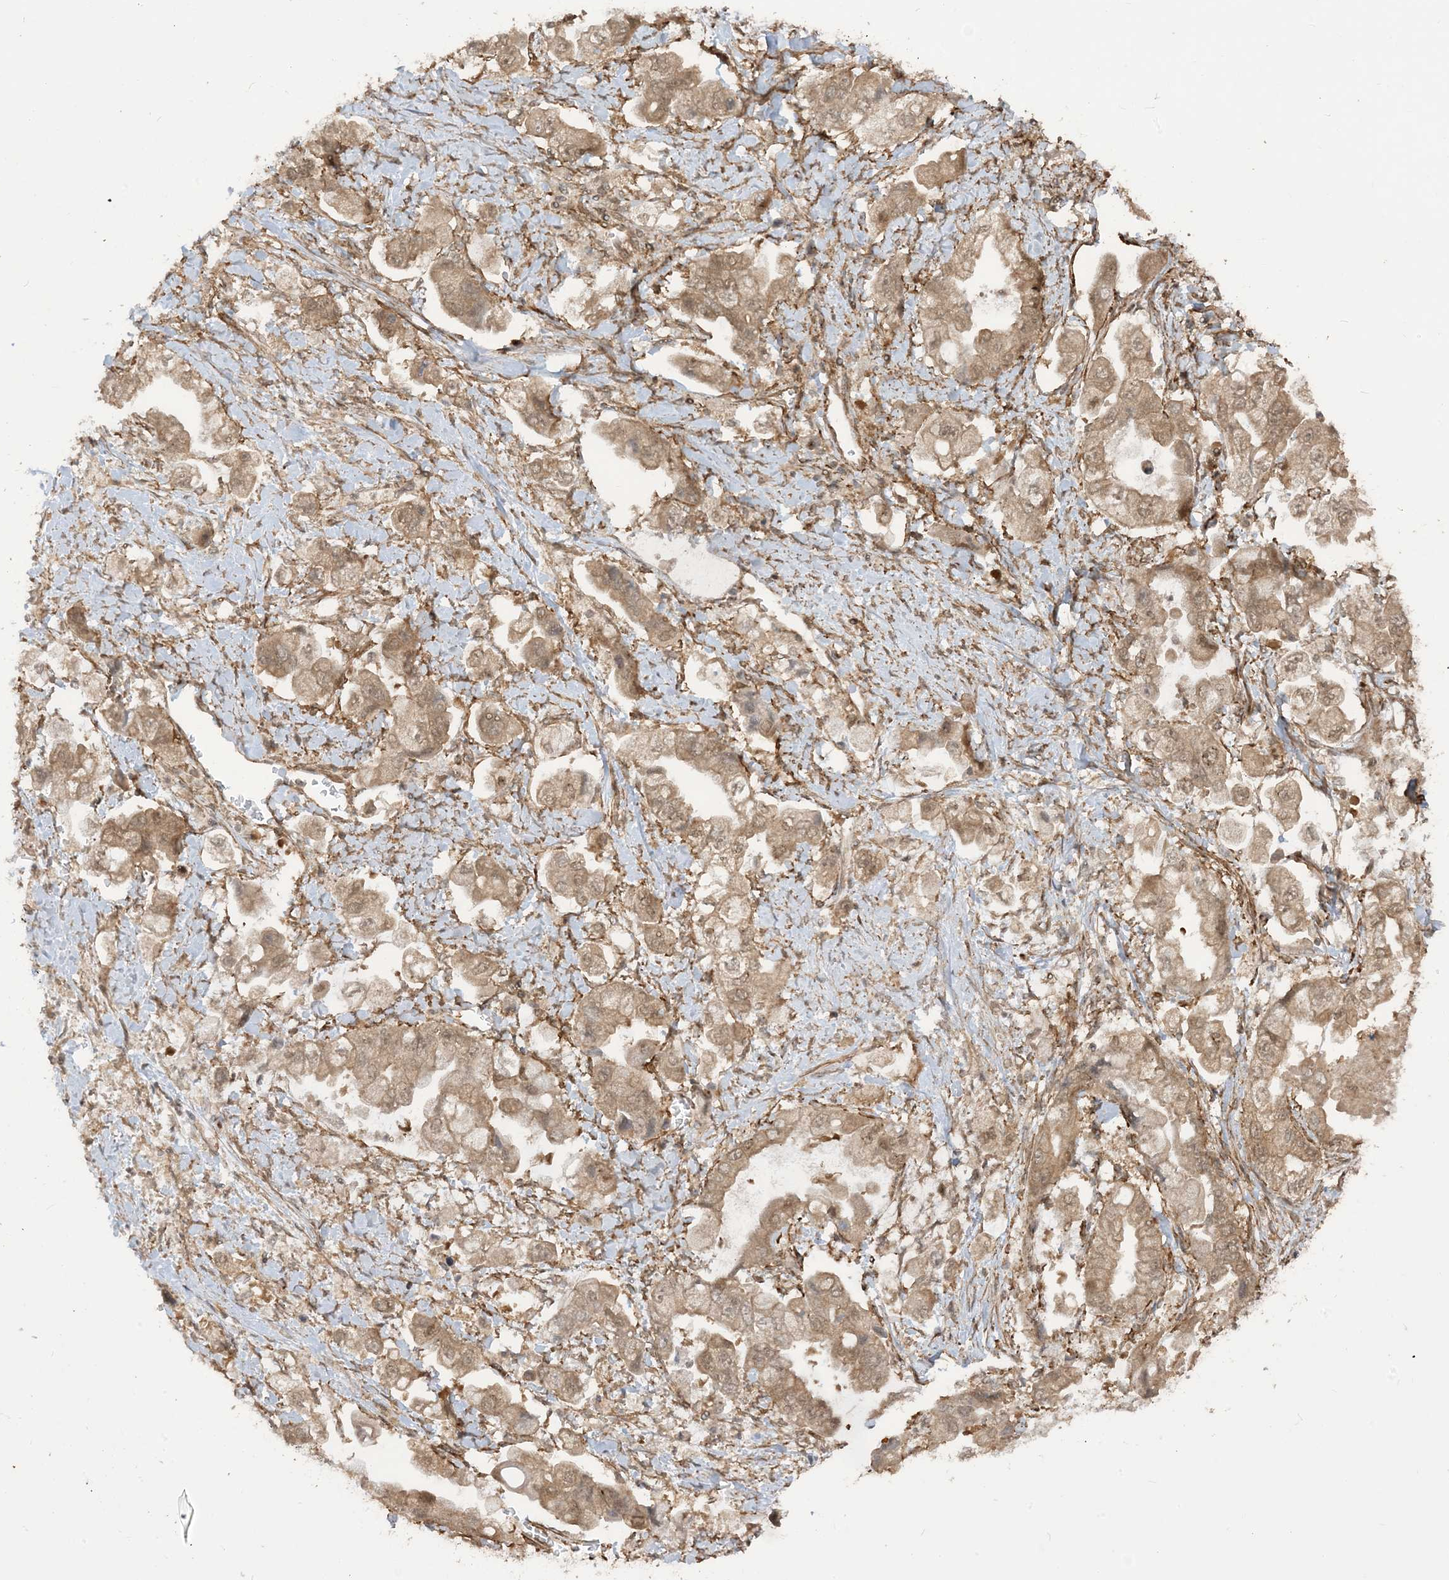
{"staining": {"intensity": "moderate", "quantity": ">75%", "location": "cytoplasmic/membranous"}, "tissue": "stomach cancer", "cell_type": "Tumor cells", "image_type": "cancer", "snomed": [{"axis": "morphology", "description": "Adenocarcinoma, NOS"}, {"axis": "topography", "description": "Stomach"}], "caption": "Tumor cells display medium levels of moderate cytoplasmic/membranous positivity in about >75% of cells in human stomach cancer. (DAB = brown stain, brightfield microscopy at high magnification).", "gene": "TBCC", "patient": {"sex": "male", "age": 62}}